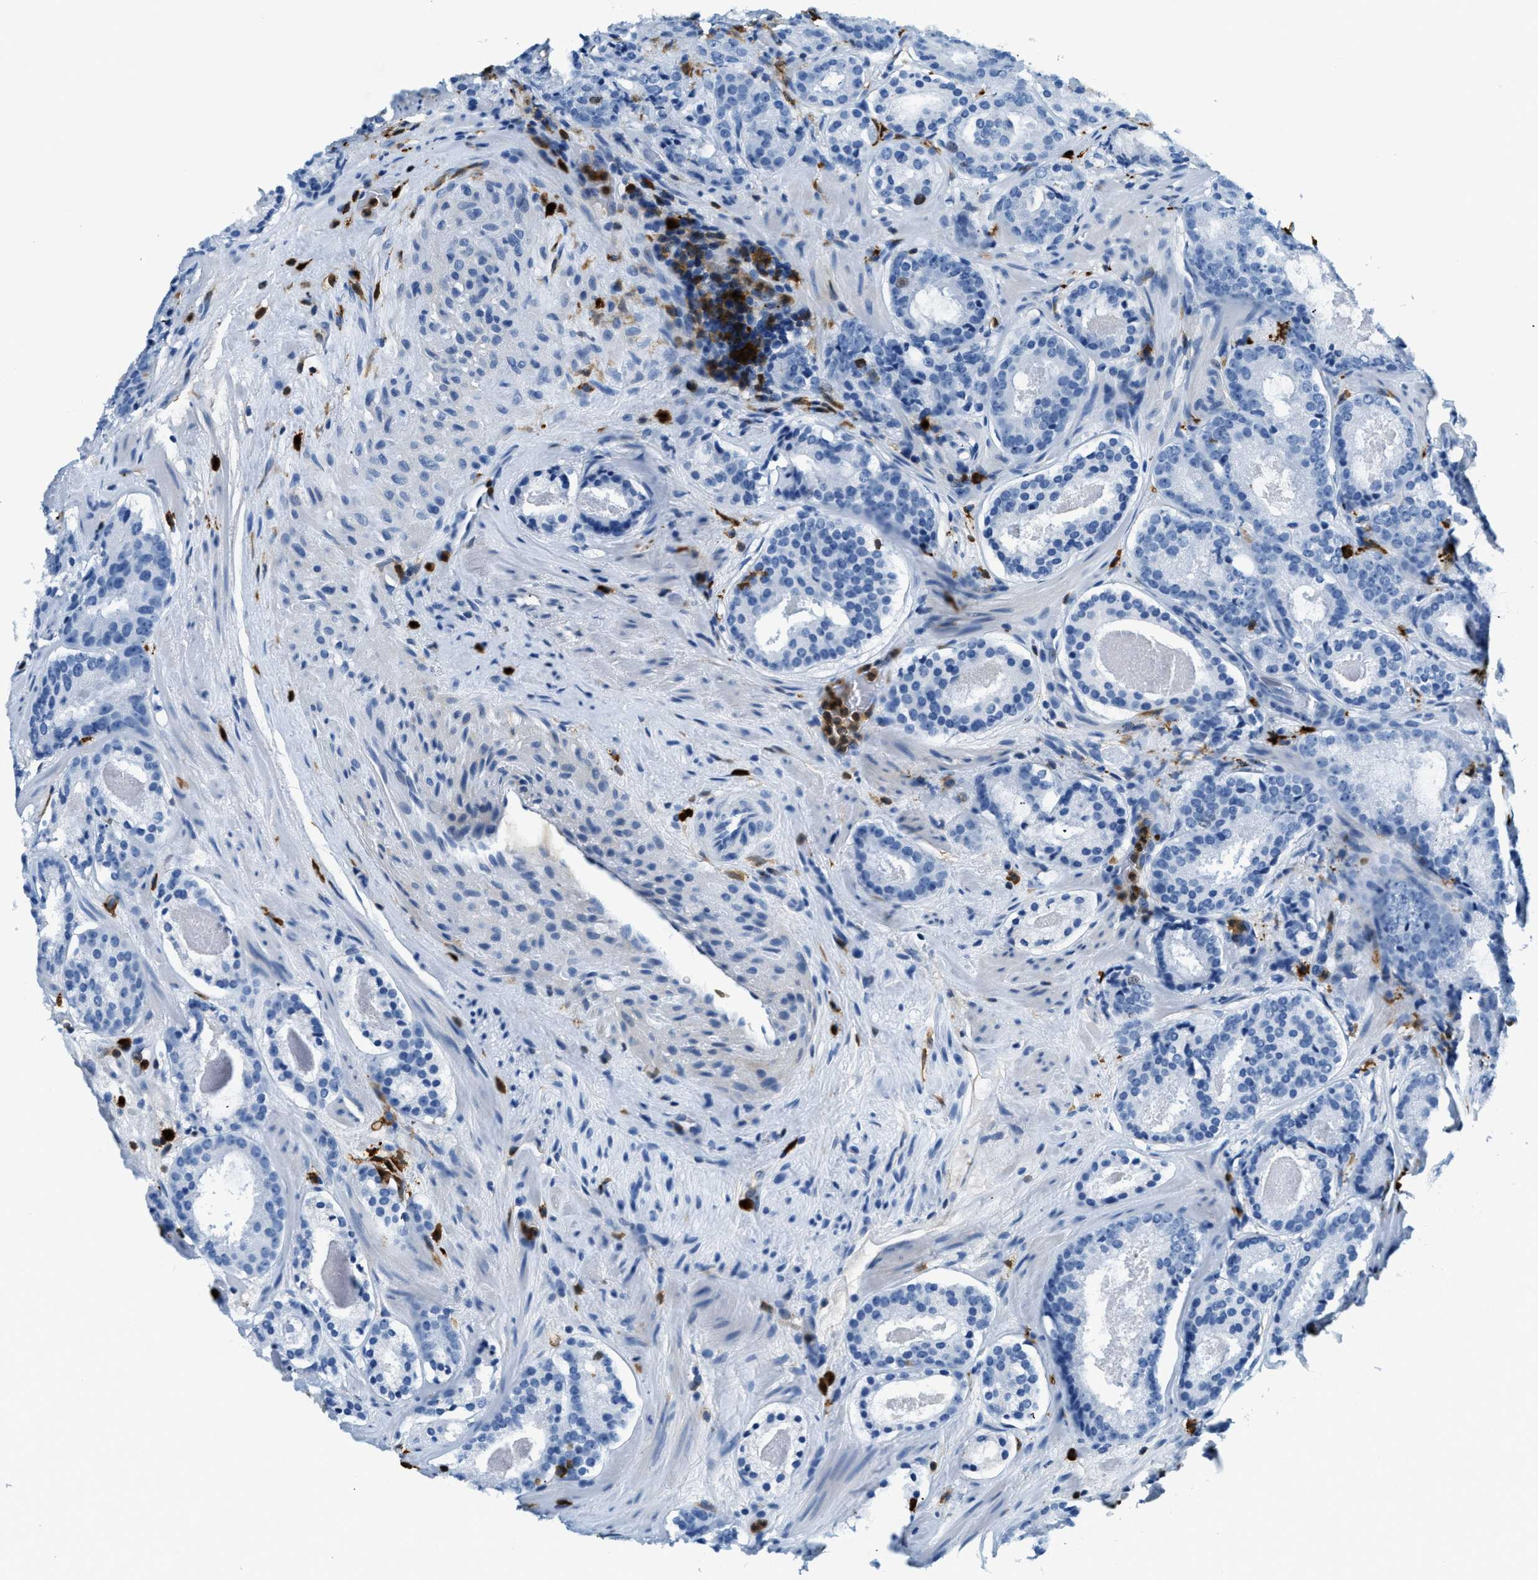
{"staining": {"intensity": "negative", "quantity": "none", "location": "none"}, "tissue": "prostate cancer", "cell_type": "Tumor cells", "image_type": "cancer", "snomed": [{"axis": "morphology", "description": "Adenocarcinoma, Low grade"}, {"axis": "topography", "description": "Prostate"}], "caption": "Immunohistochemical staining of human prostate cancer reveals no significant staining in tumor cells. (Brightfield microscopy of DAB (3,3'-diaminobenzidine) immunohistochemistry at high magnification).", "gene": "CAPG", "patient": {"sex": "male", "age": 69}}